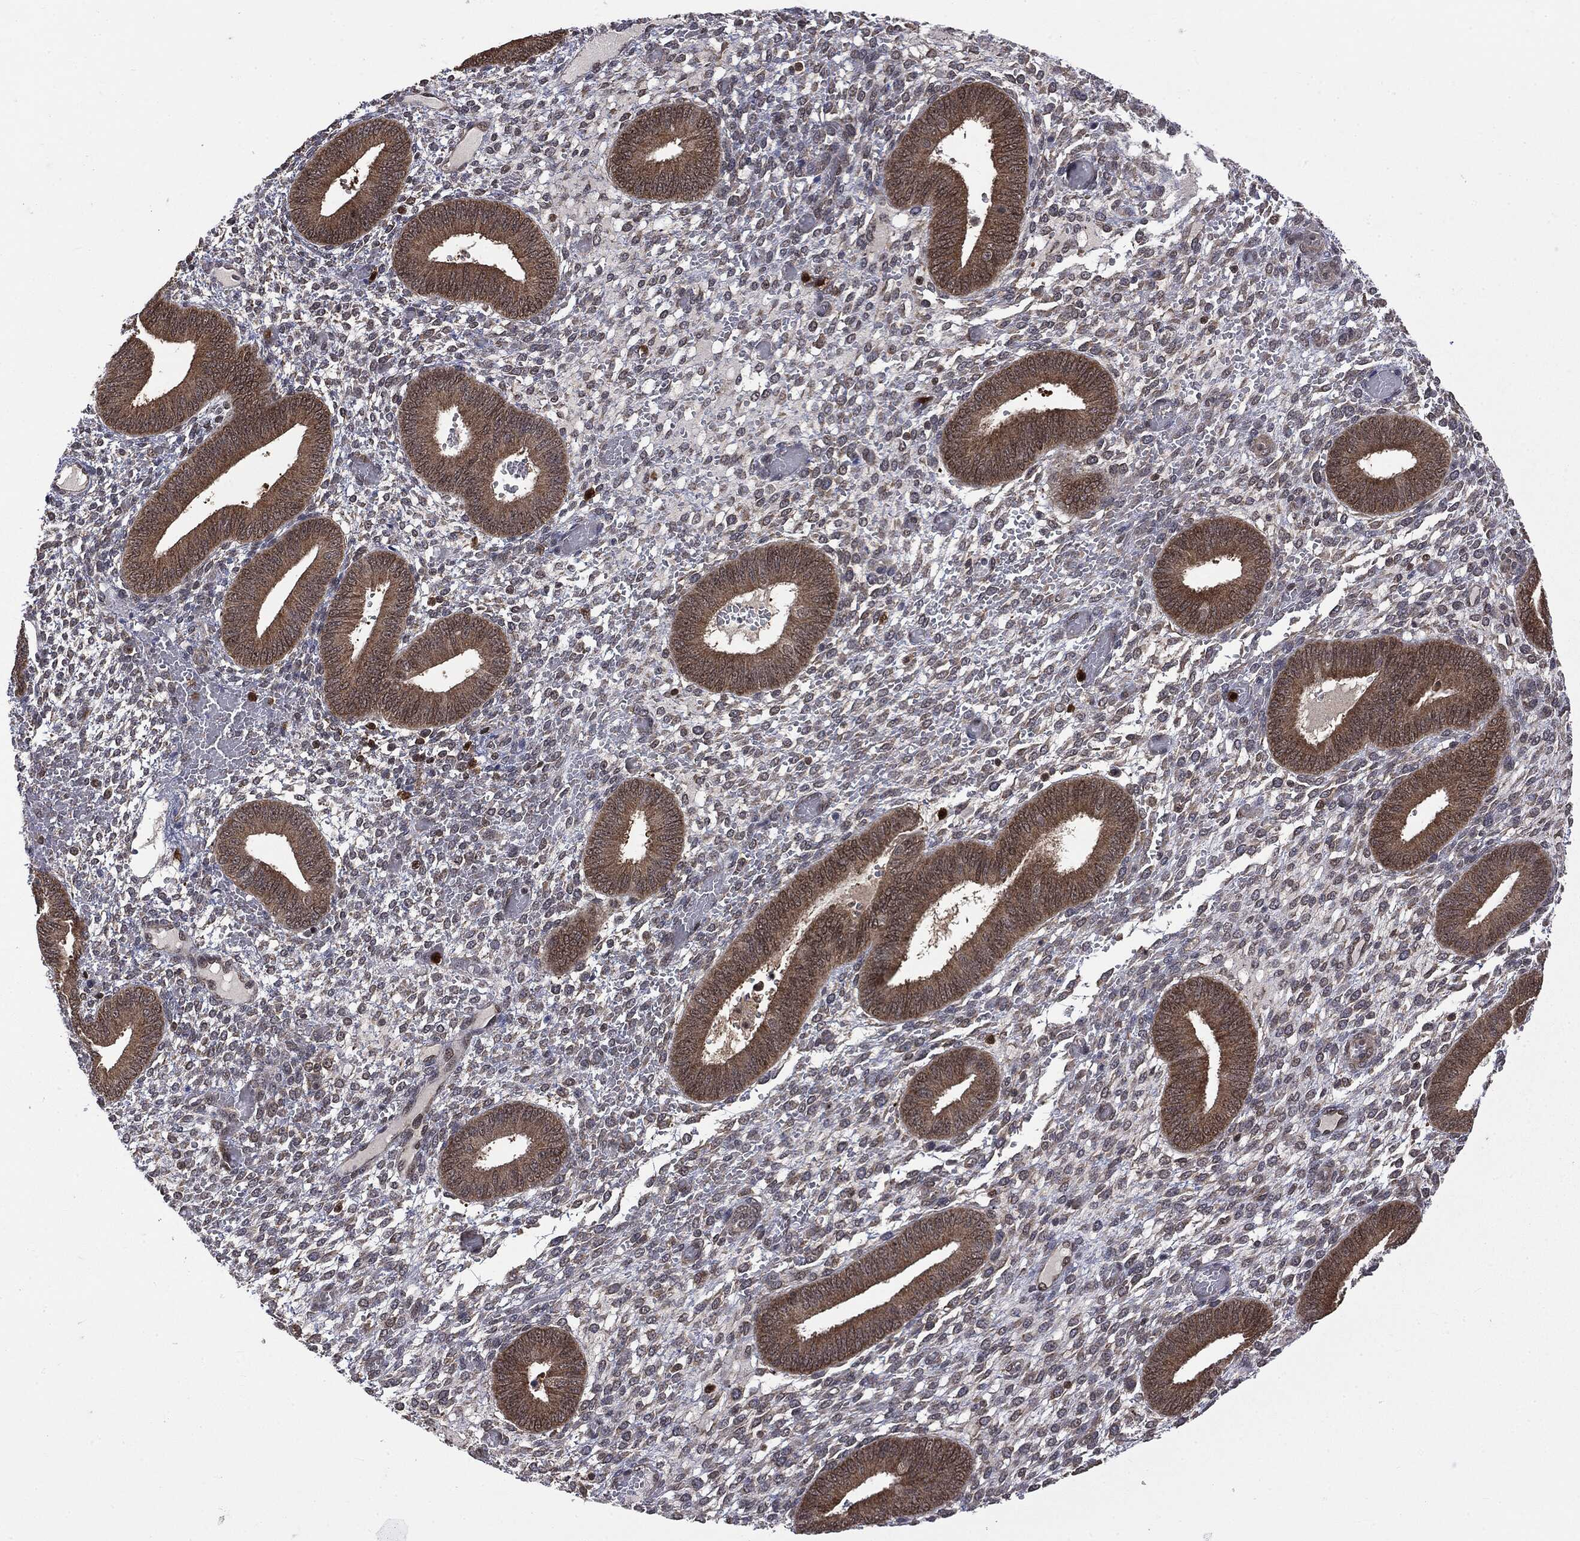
{"staining": {"intensity": "negative", "quantity": "none", "location": "none"}, "tissue": "endometrium", "cell_type": "Cells in endometrial stroma", "image_type": "normal", "snomed": [{"axis": "morphology", "description": "Normal tissue, NOS"}, {"axis": "topography", "description": "Endometrium"}], "caption": "High magnification brightfield microscopy of normal endometrium stained with DAB (brown) and counterstained with hematoxylin (blue): cells in endometrial stroma show no significant expression.", "gene": "GPI", "patient": {"sex": "female", "age": 42}}